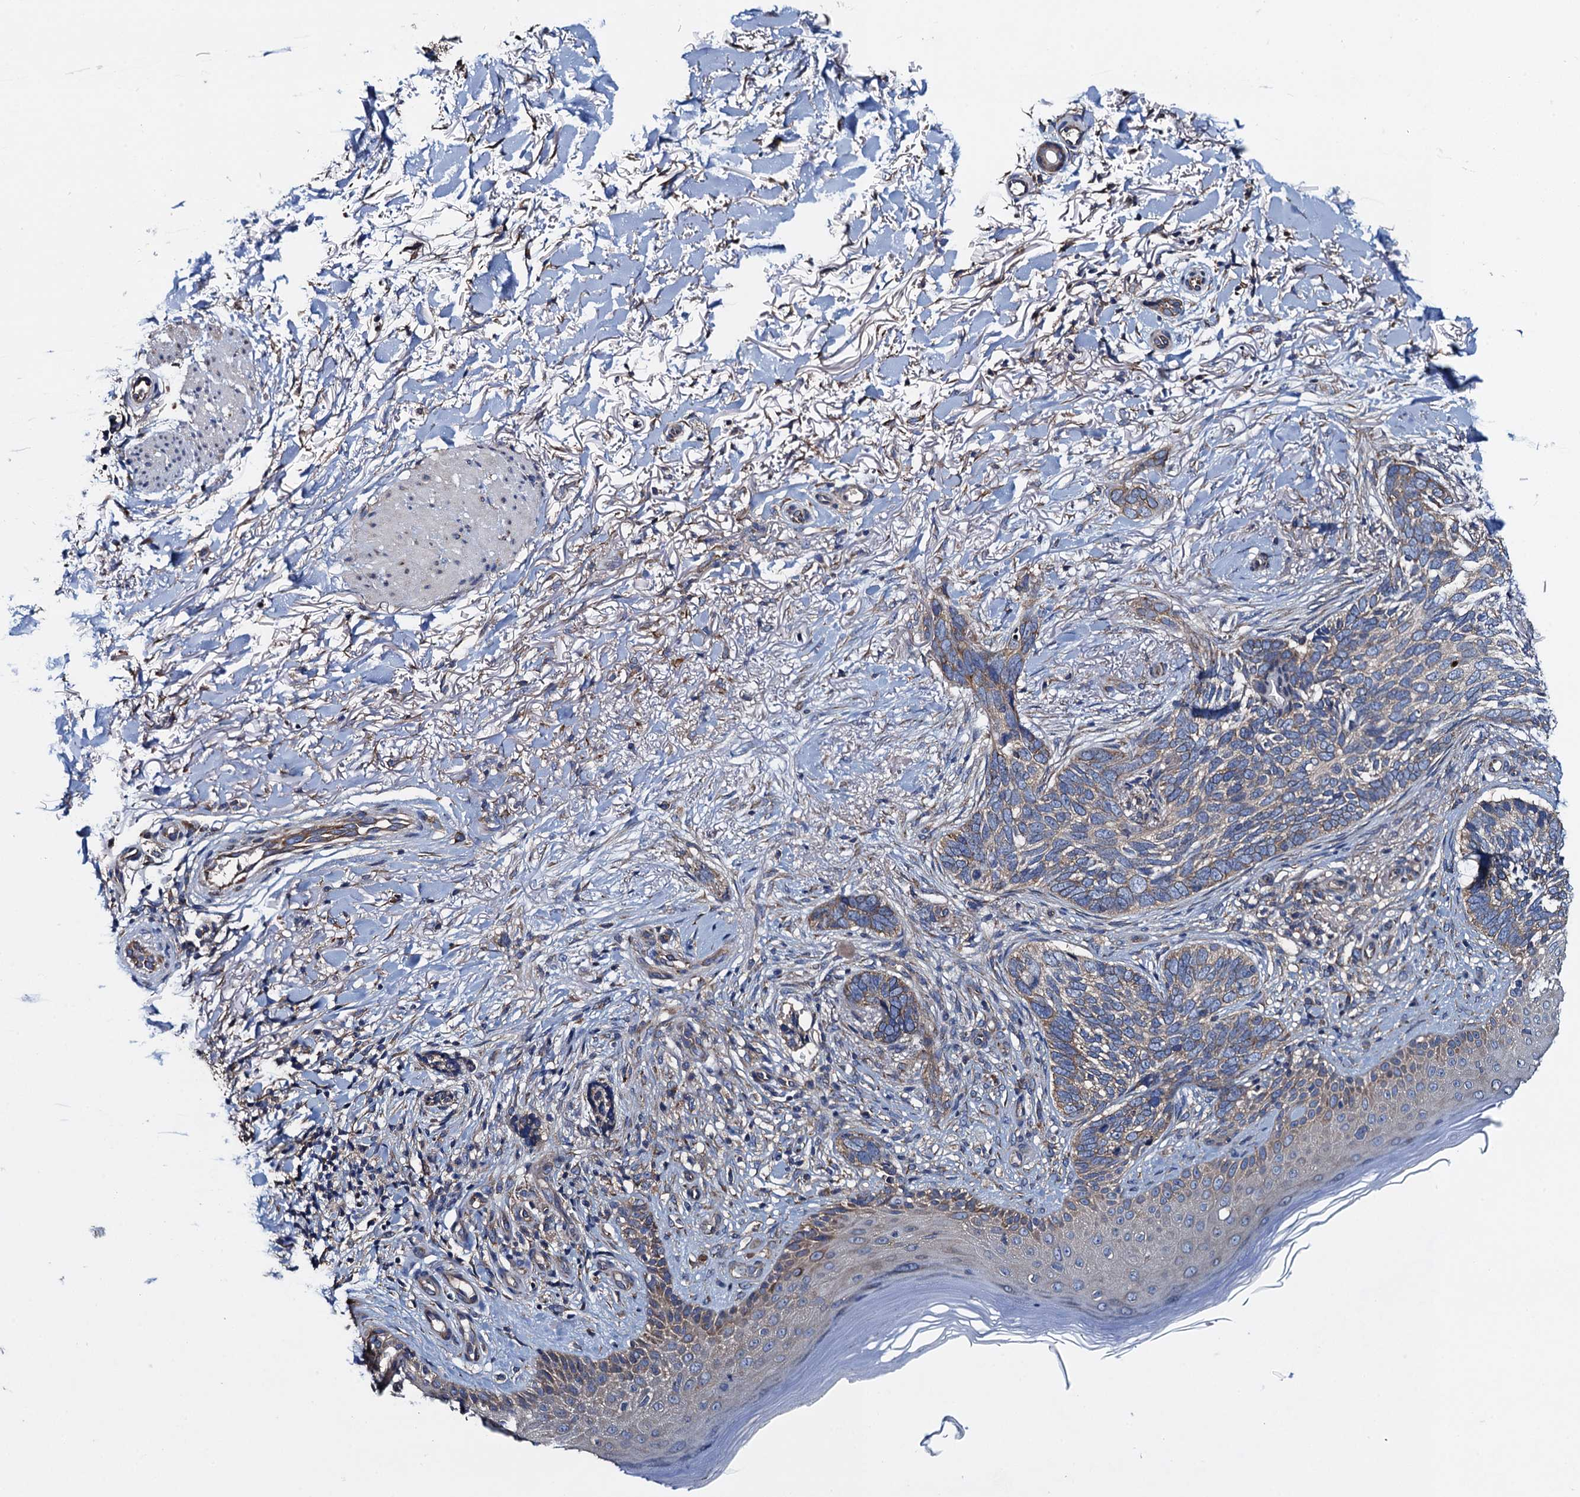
{"staining": {"intensity": "weak", "quantity": ">75%", "location": "cytoplasmic/membranous"}, "tissue": "skin cancer", "cell_type": "Tumor cells", "image_type": "cancer", "snomed": [{"axis": "morphology", "description": "Normal tissue, NOS"}, {"axis": "morphology", "description": "Basal cell carcinoma"}, {"axis": "topography", "description": "Skin"}], "caption": "This micrograph reveals IHC staining of human basal cell carcinoma (skin), with low weak cytoplasmic/membranous expression in about >75% of tumor cells.", "gene": "ADCY9", "patient": {"sex": "female", "age": 67}}